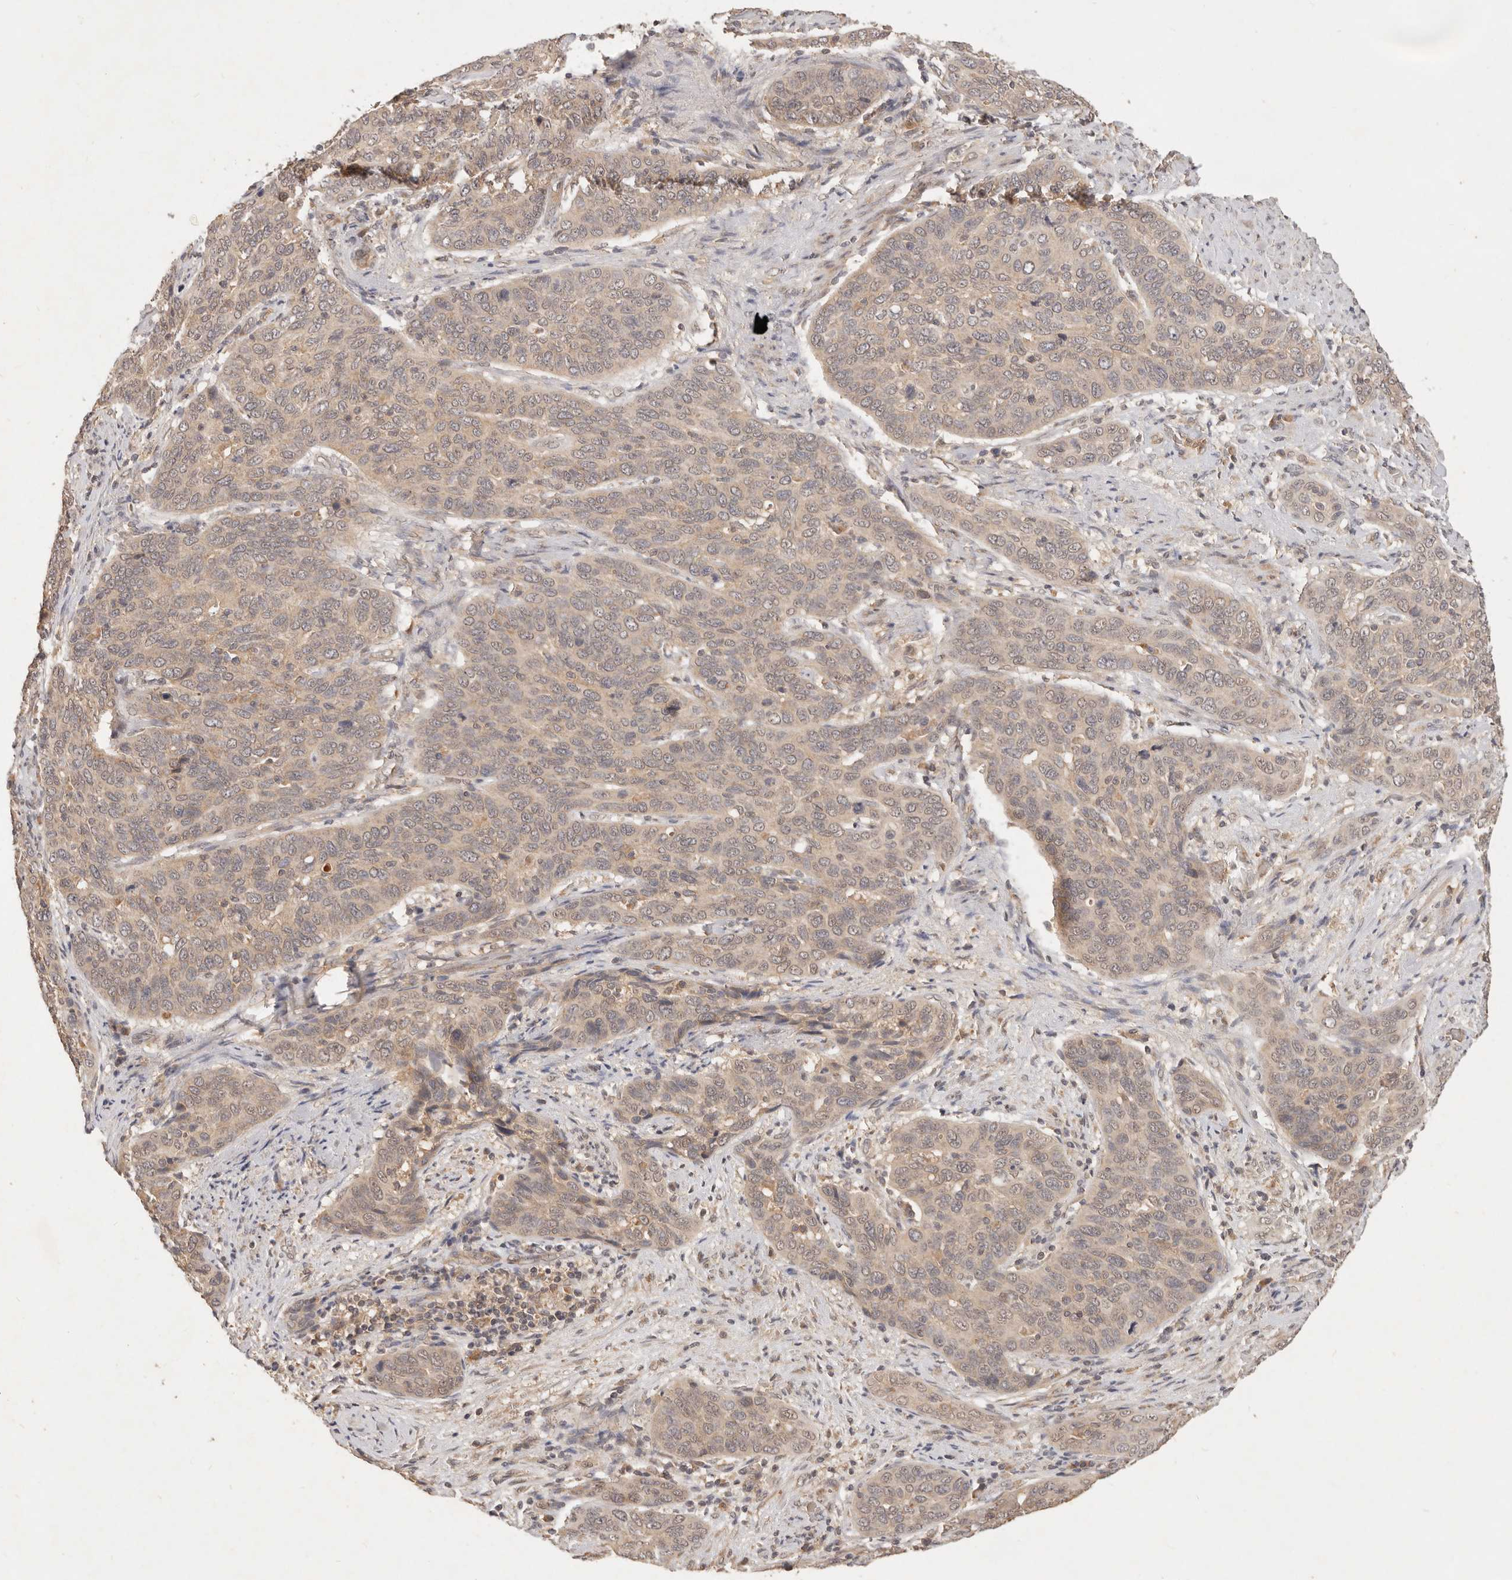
{"staining": {"intensity": "weak", "quantity": "25%-75%", "location": "cytoplasmic/membranous"}, "tissue": "cervical cancer", "cell_type": "Tumor cells", "image_type": "cancer", "snomed": [{"axis": "morphology", "description": "Squamous cell carcinoma, NOS"}, {"axis": "topography", "description": "Cervix"}], "caption": "Cervical cancer stained with a protein marker displays weak staining in tumor cells.", "gene": "FREM2", "patient": {"sex": "female", "age": 60}}